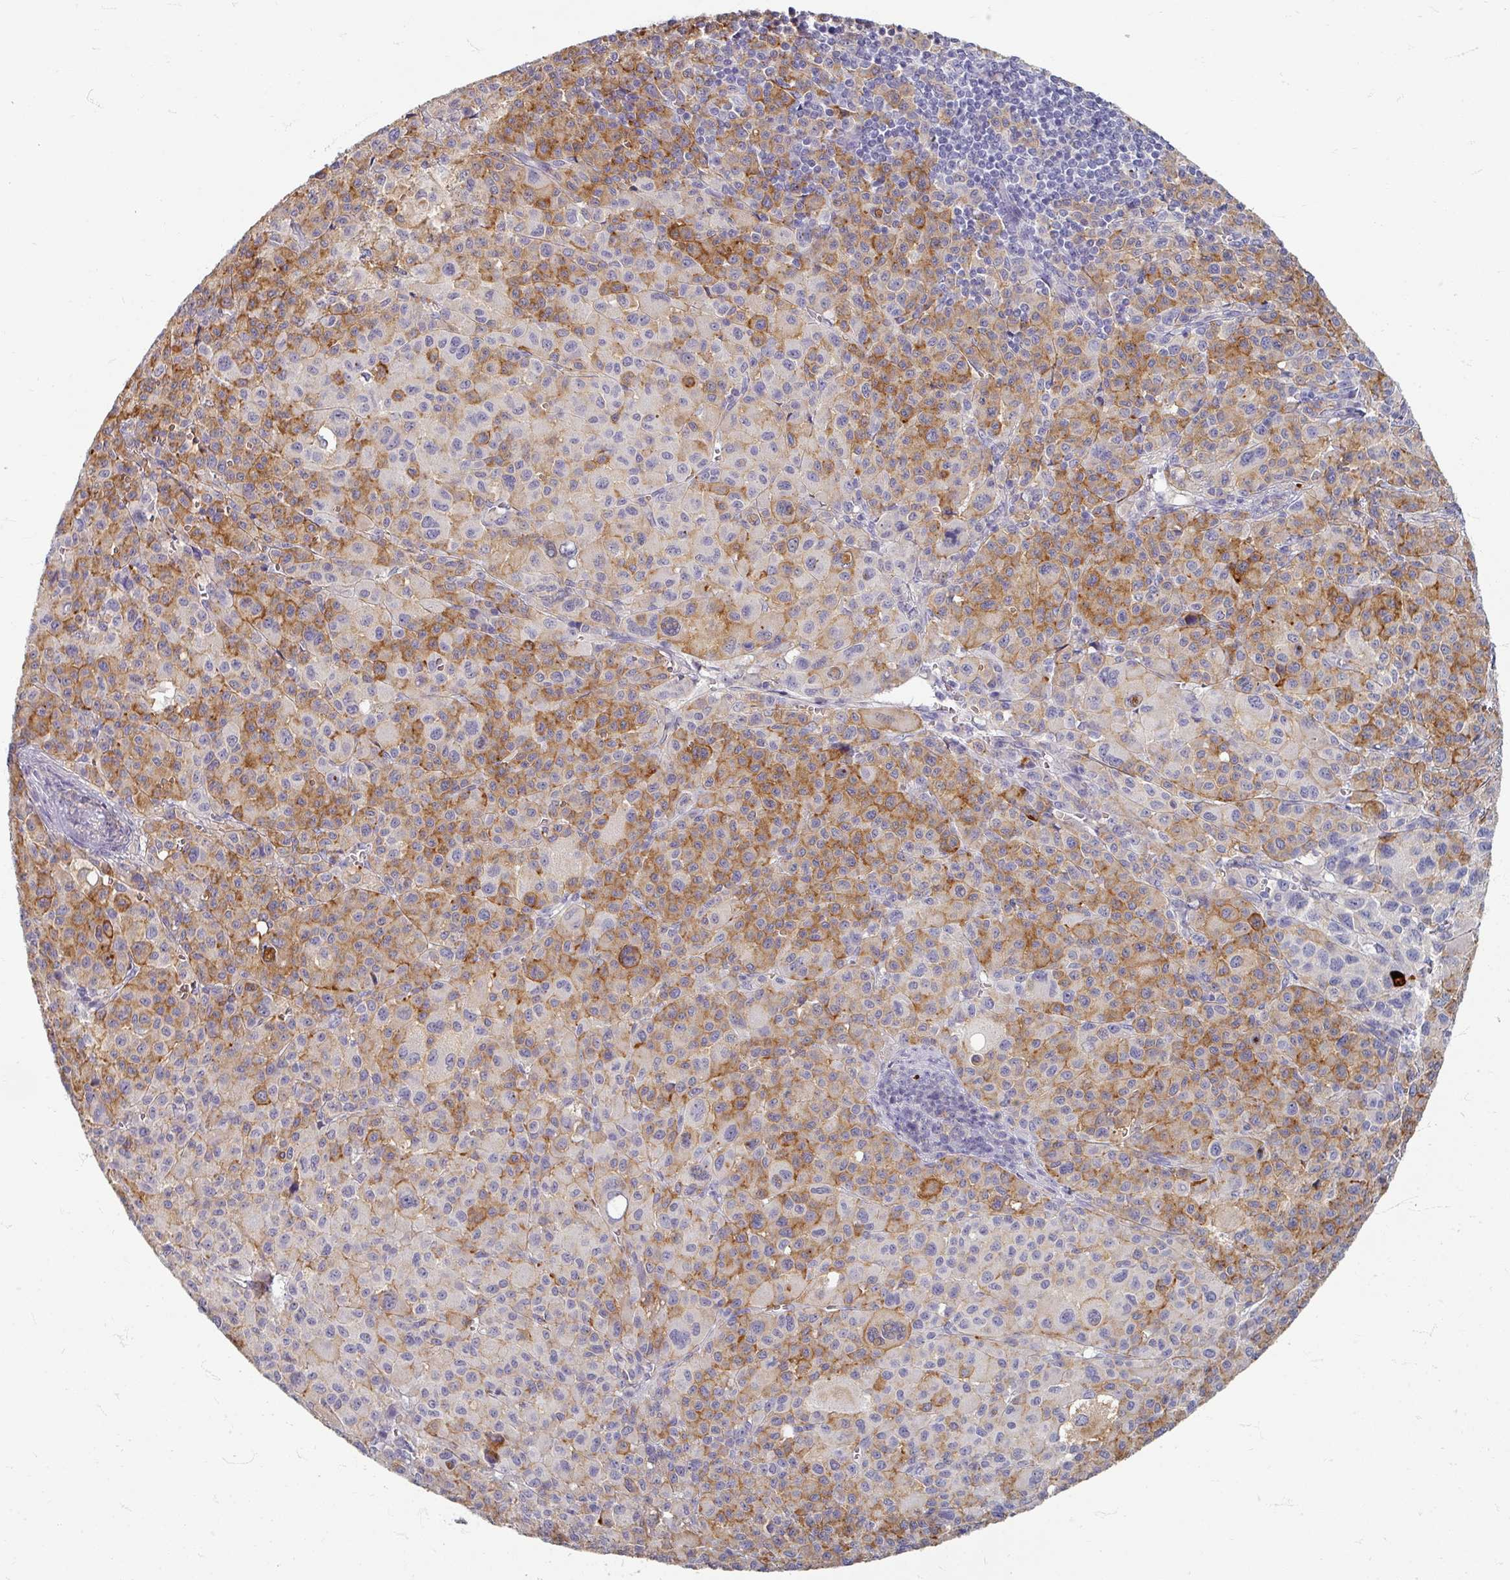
{"staining": {"intensity": "moderate", "quantity": "25%-75%", "location": "cytoplasmic/membranous"}, "tissue": "melanoma", "cell_type": "Tumor cells", "image_type": "cancer", "snomed": [{"axis": "morphology", "description": "Malignant melanoma, Metastatic site"}, {"axis": "topography", "description": "Skin"}], "caption": "Melanoma stained with DAB IHC exhibits medium levels of moderate cytoplasmic/membranous staining in about 25%-75% of tumor cells.", "gene": "ZNF878", "patient": {"sex": "female", "age": 74}}